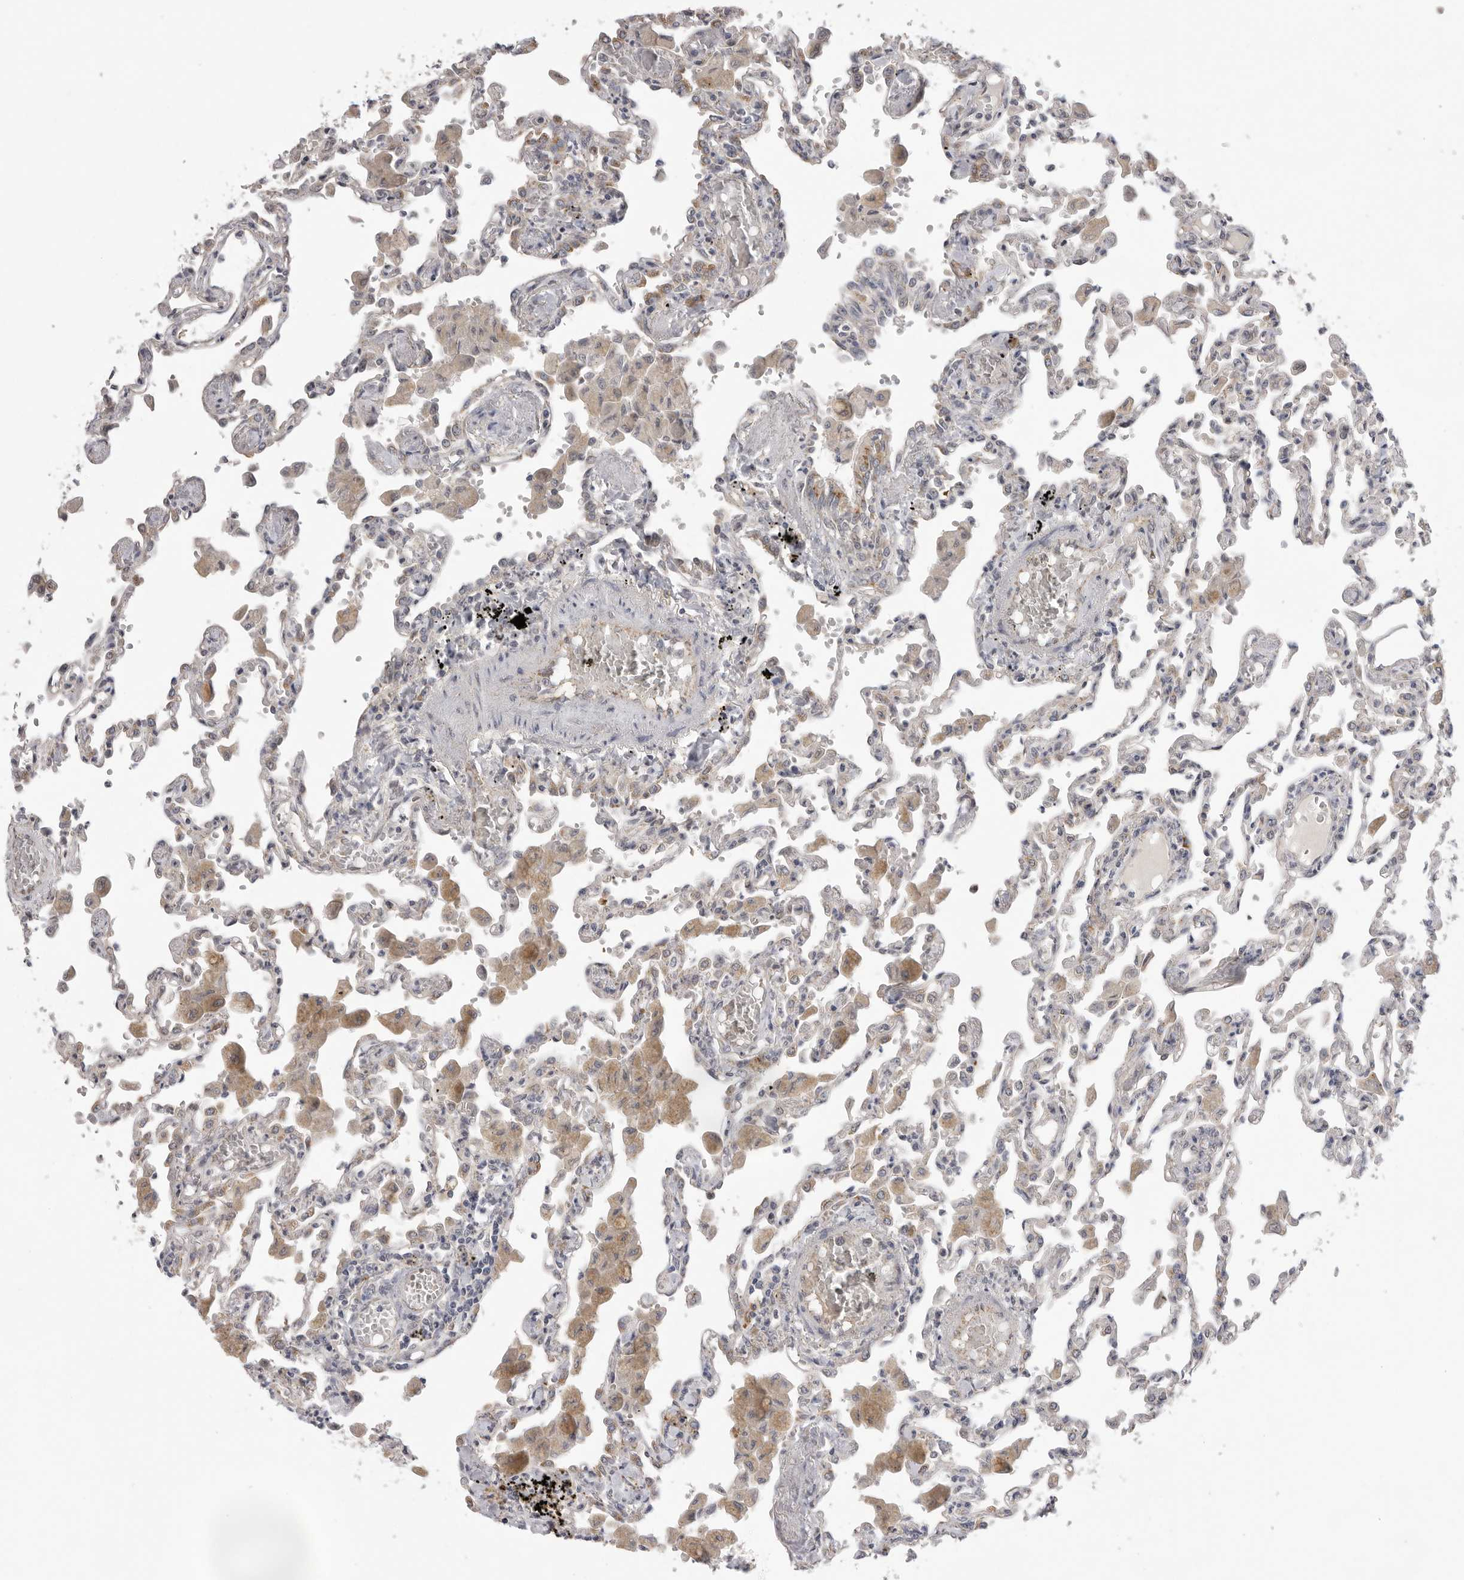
{"staining": {"intensity": "weak", "quantity": "<25%", "location": "cytoplasmic/membranous"}, "tissue": "lung", "cell_type": "Alveolar cells", "image_type": "normal", "snomed": [{"axis": "morphology", "description": "Normal tissue, NOS"}, {"axis": "topography", "description": "Bronchus"}, {"axis": "topography", "description": "Lung"}], "caption": "Immunohistochemistry (IHC) micrograph of benign human lung stained for a protein (brown), which demonstrates no expression in alveolar cells.", "gene": "TLR3", "patient": {"sex": "female", "age": 49}}